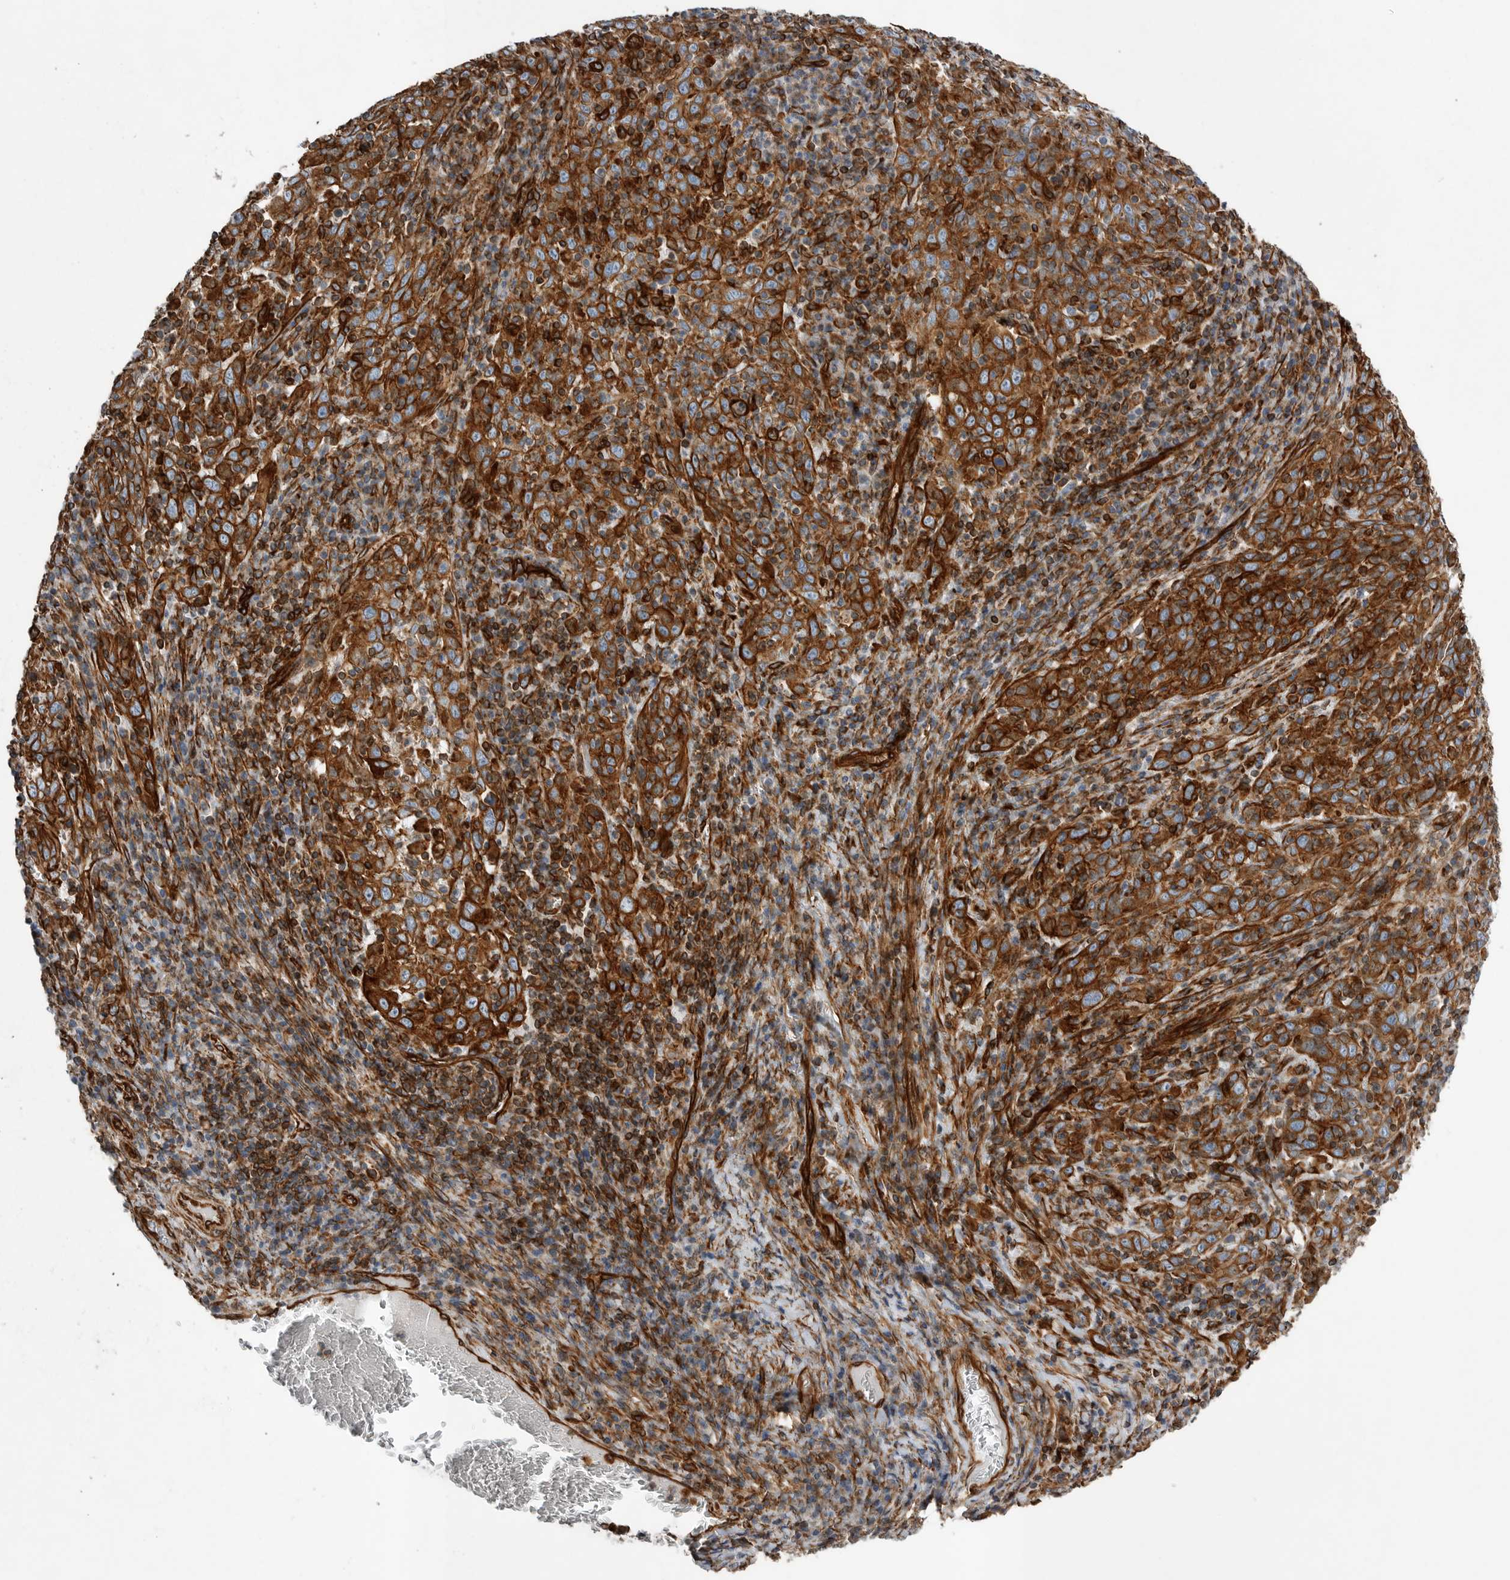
{"staining": {"intensity": "strong", "quantity": ">75%", "location": "cytoplasmic/membranous"}, "tissue": "cervical cancer", "cell_type": "Tumor cells", "image_type": "cancer", "snomed": [{"axis": "morphology", "description": "Squamous cell carcinoma, NOS"}, {"axis": "topography", "description": "Cervix"}], "caption": "Strong cytoplasmic/membranous positivity for a protein is present in about >75% of tumor cells of squamous cell carcinoma (cervical) using immunohistochemistry.", "gene": "PLEC", "patient": {"sex": "female", "age": 46}}